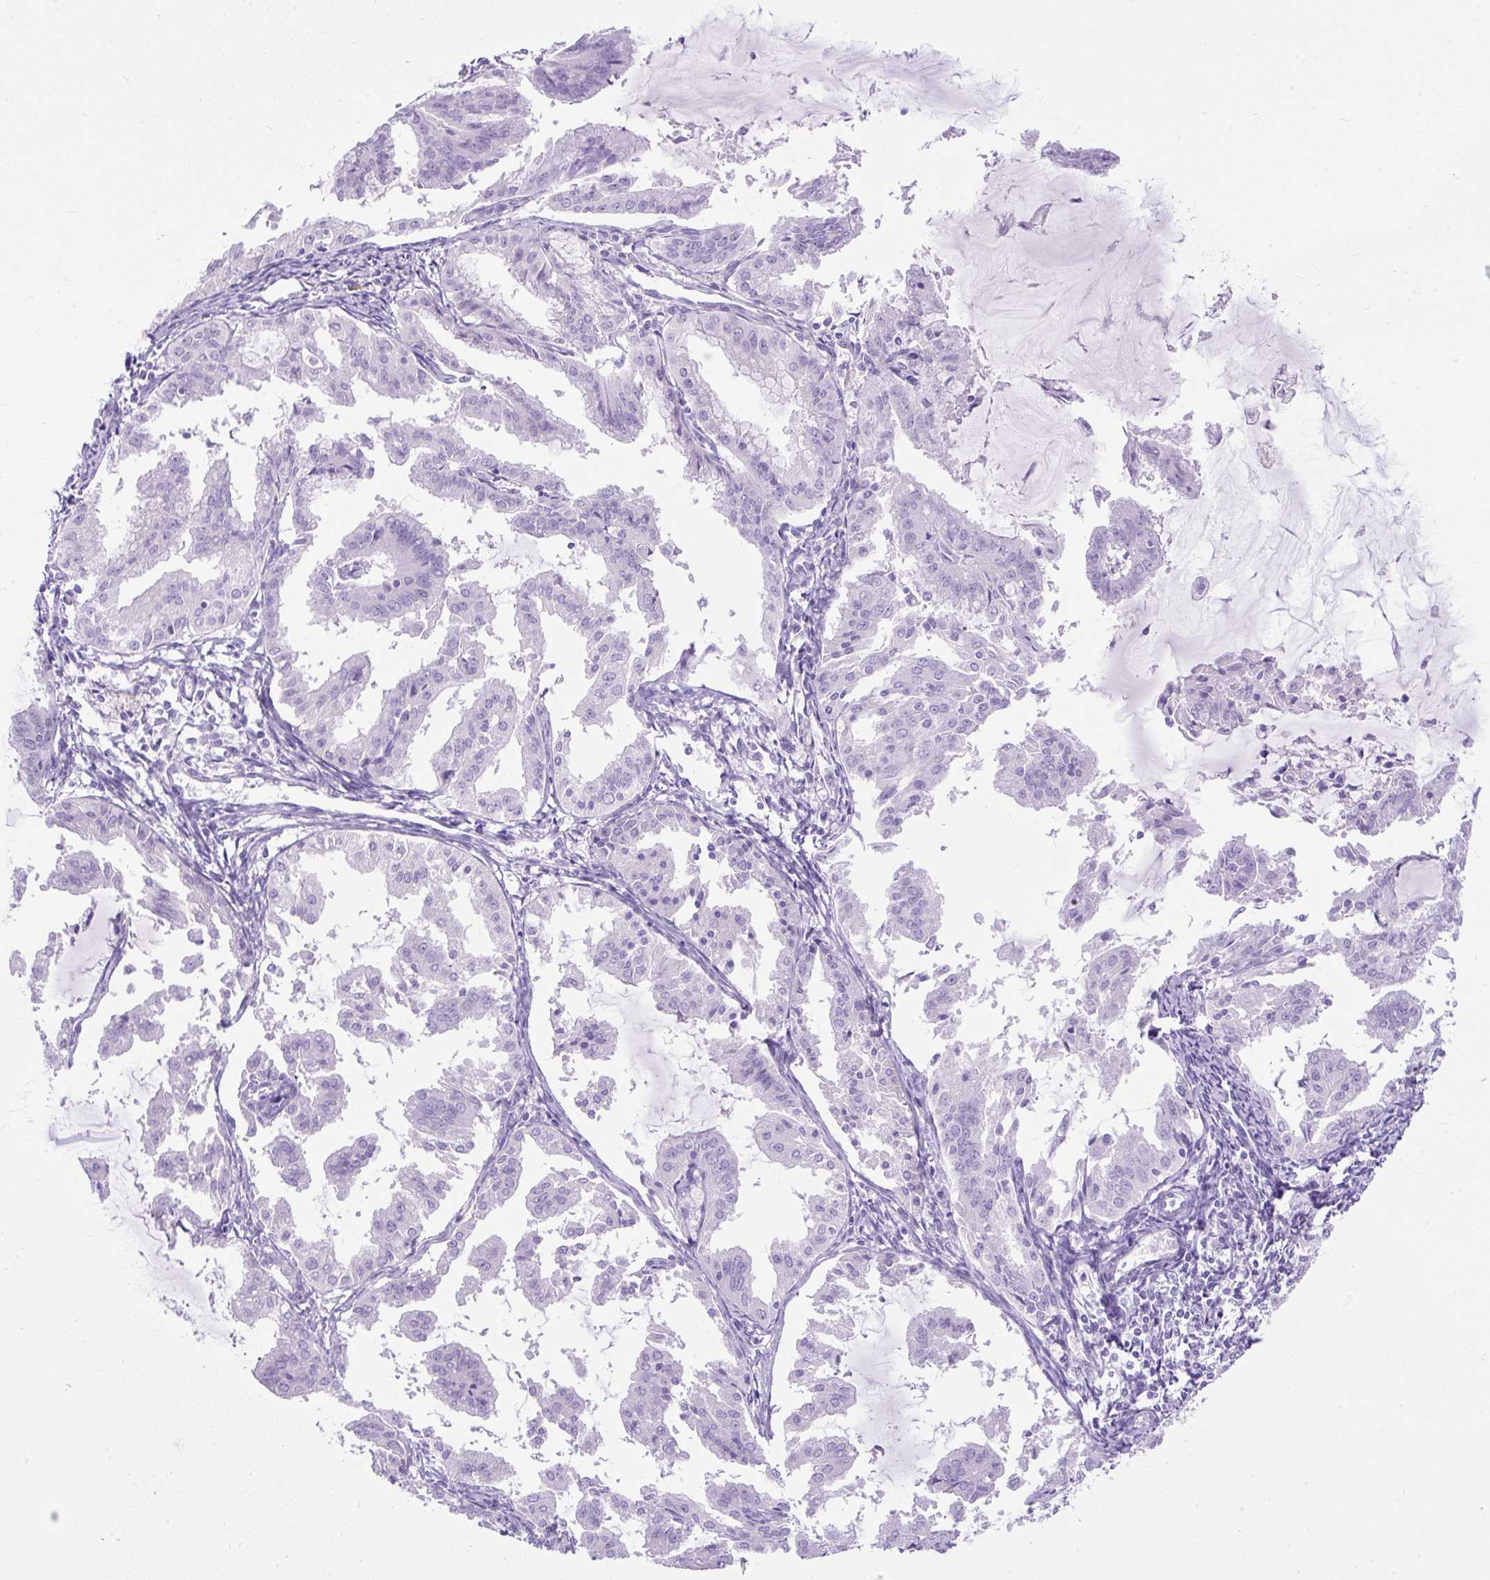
{"staining": {"intensity": "negative", "quantity": "none", "location": "none"}, "tissue": "endometrial cancer", "cell_type": "Tumor cells", "image_type": "cancer", "snomed": [{"axis": "morphology", "description": "Adenocarcinoma, NOS"}, {"axis": "topography", "description": "Endometrium"}], "caption": "This micrograph is of endometrial cancer stained with immunohistochemistry (IHC) to label a protein in brown with the nuclei are counter-stained blue. There is no expression in tumor cells.", "gene": "UPP1", "patient": {"sex": "female", "age": 70}}